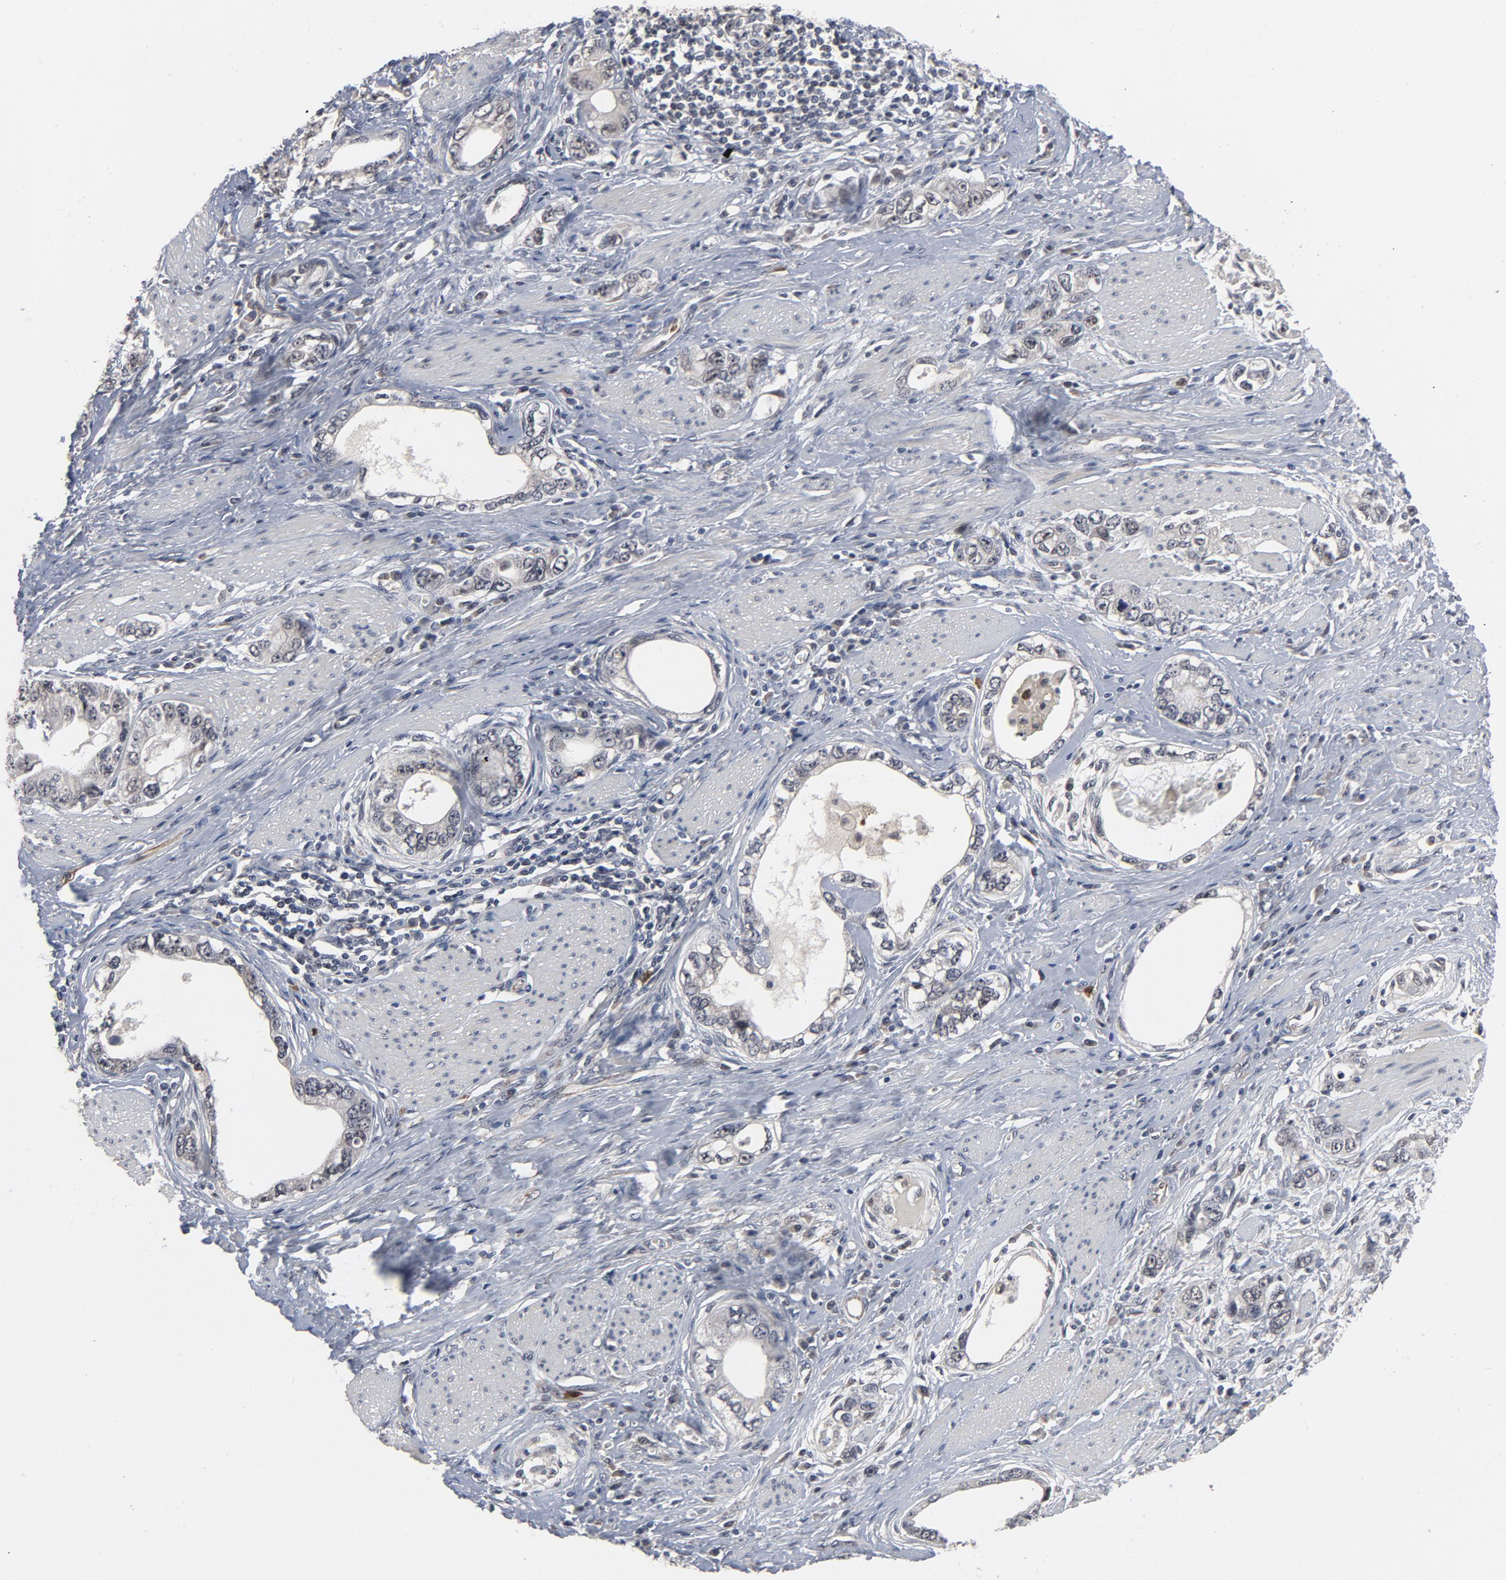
{"staining": {"intensity": "negative", "quantity": "none", "location": "none"}, "tissue": "stomach cancer", "cell_type": "Tumor cells", "image_type": "cancer", "snomed": [{"axis": "morphology", "description": "Adenocarcinoma, NOS"}, {"axis": "topography", "description": "Stomach, lower"}], "caption": "This is an immunohistochemistry (IHC) micrograph of stomach adenocarcinoma. There is no staining in tumor cells.", "gene": "RTL5", "patient": {"sex": "female", "age": 93}}